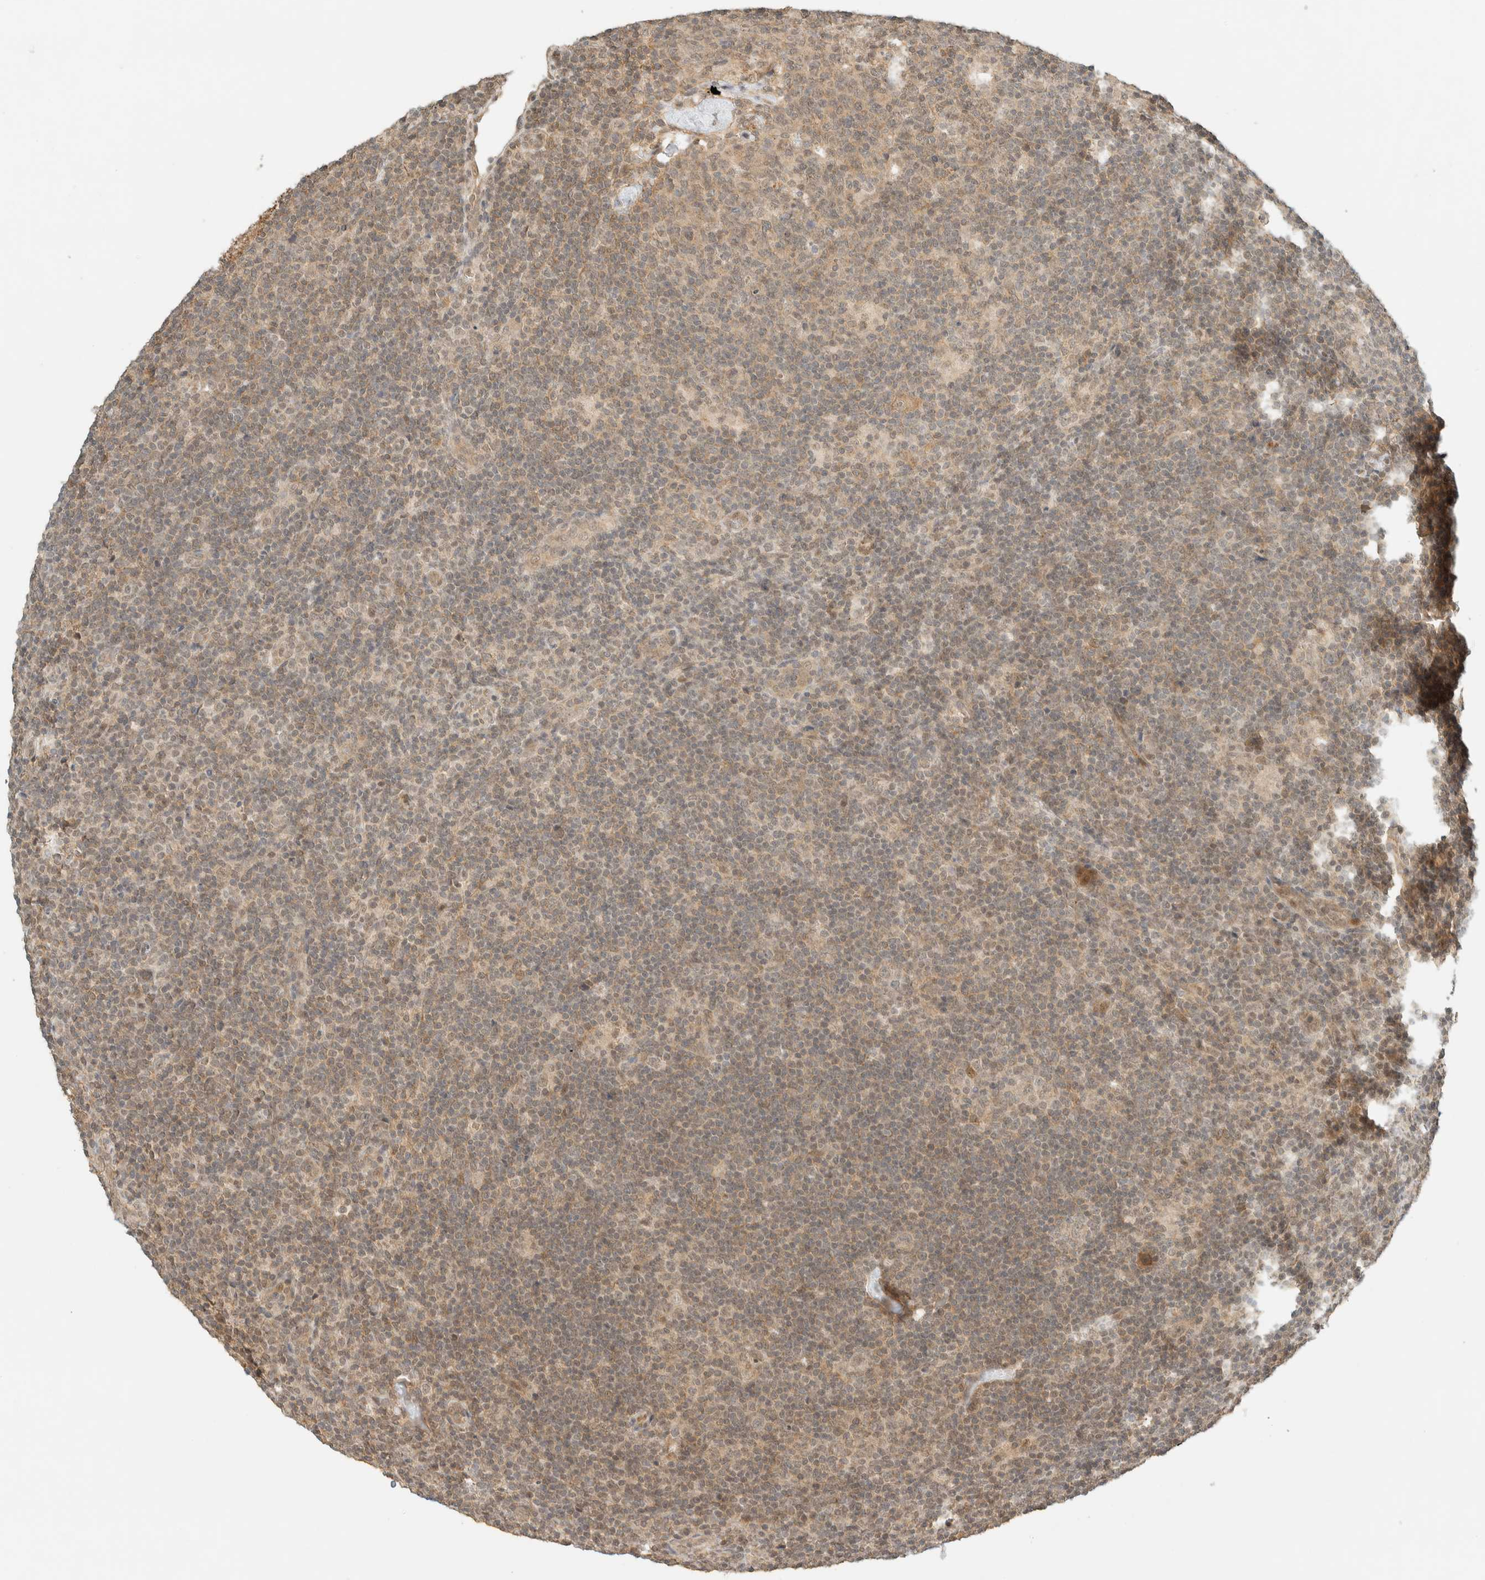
{"staining": {"intensity": "moderate", "quantity": ">75%", "location": "cytoplasmic/membranous"}, "tissue": "lymphoma", "cell_type": "Tumor cells", "image_type": "cancer", "snomed": [{"axis": "morphology", "description": "Hodgkin's disease, NOS"}, {"axis": "topography", "description": "Lymph node"}], "caption": "Immunohistochemical staining of human Hodgkin's disease demonstrates moderate cytoplasmic/membranous protein expression in about >75% of tumor cells.", "gene": "KIFAP3", "patient": {"sex": "female", "age": 57}}